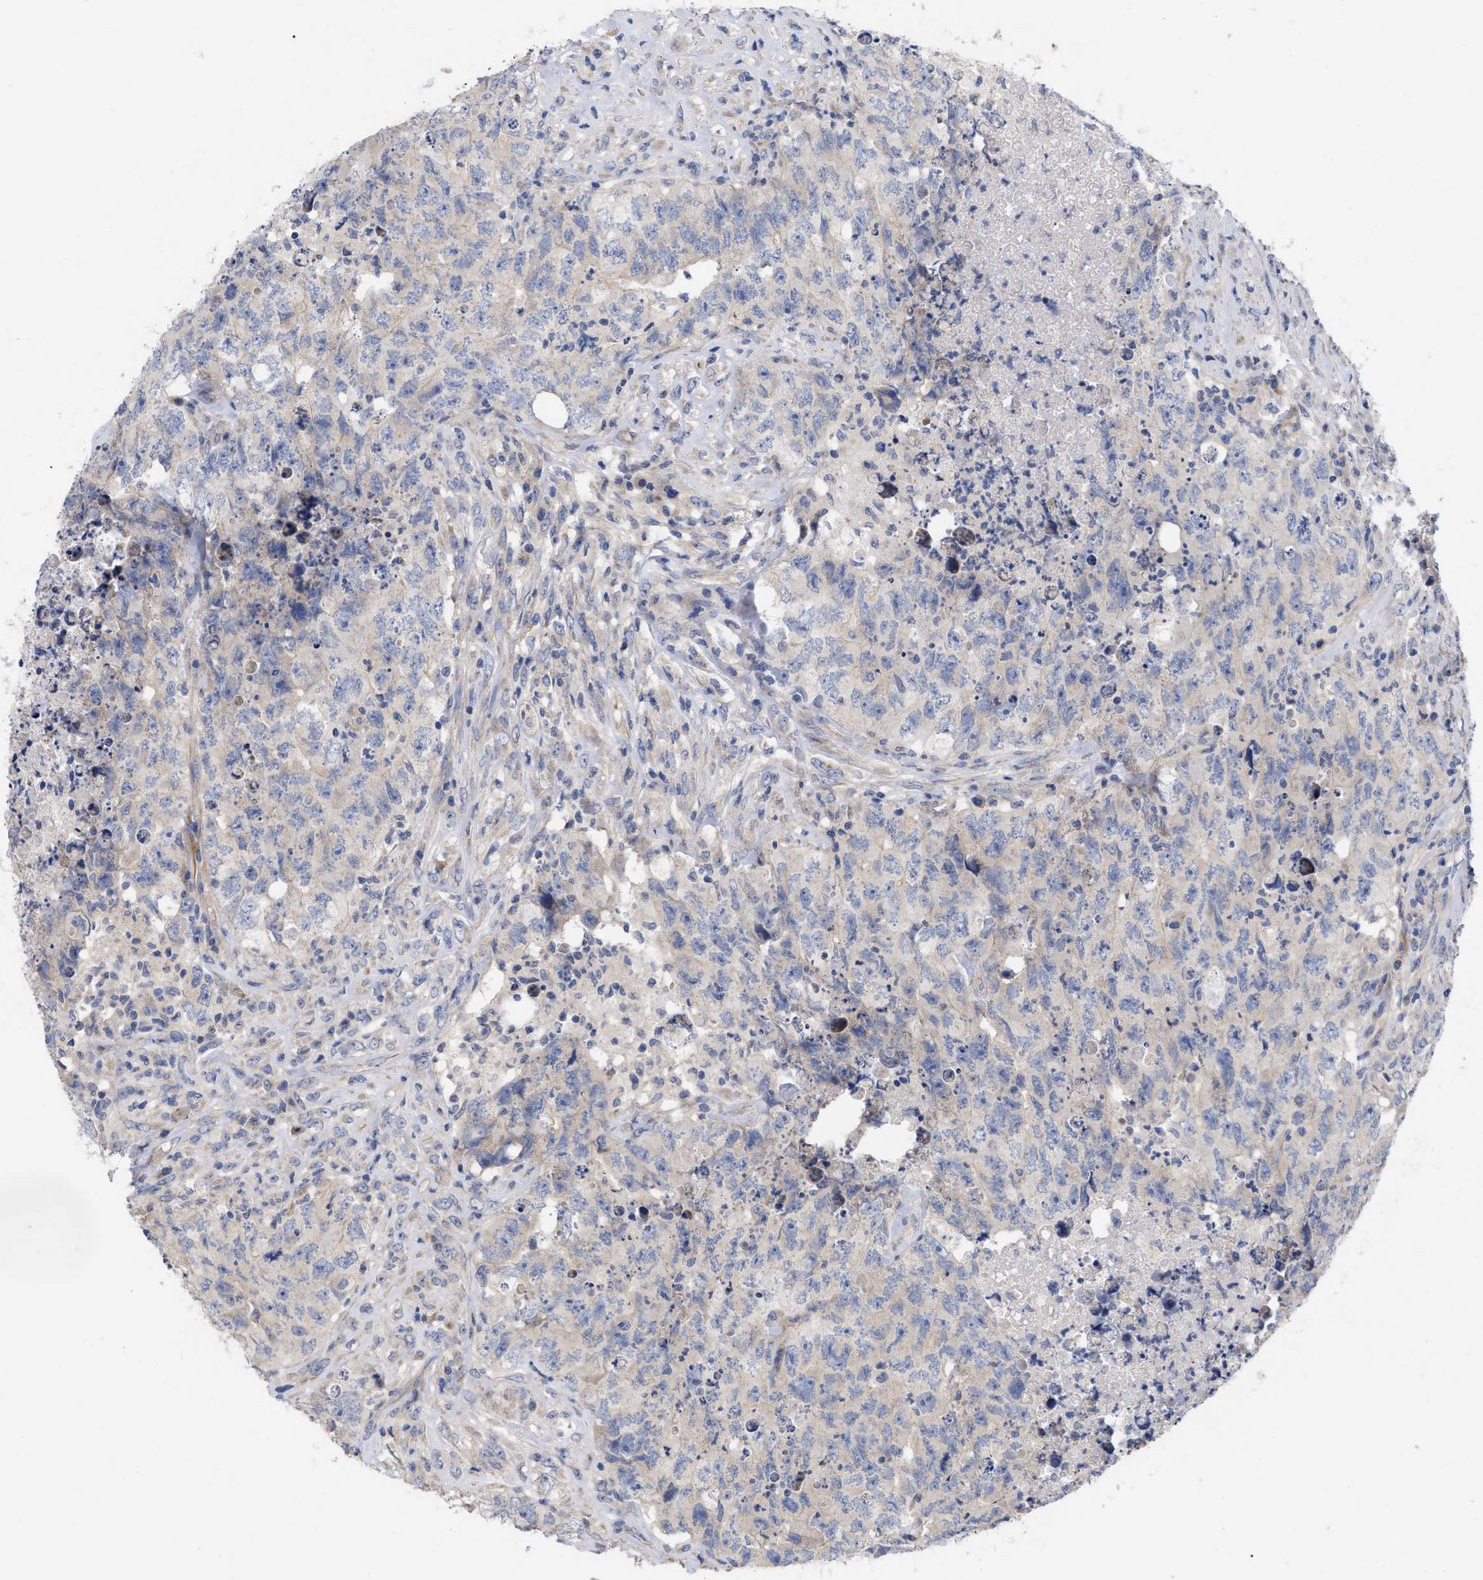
{"staining": {"intensity": "negative", "quantity": "none", "location": "none"}, "tissue": "testis cancer", "cell_type": "Tumor cells", "image_type": "cancer", "snomed": [{"axis": "morphology", "description": "Carcinoma, Embryonal, NOS"}, {"axis": "topography", "description": "Testis"}], "caption": "Tumor cells are negative for protein expression in human embryonal carcinoma (testis).", "gene": "VIP", "patient": {"sex": "male", "age": 32}}